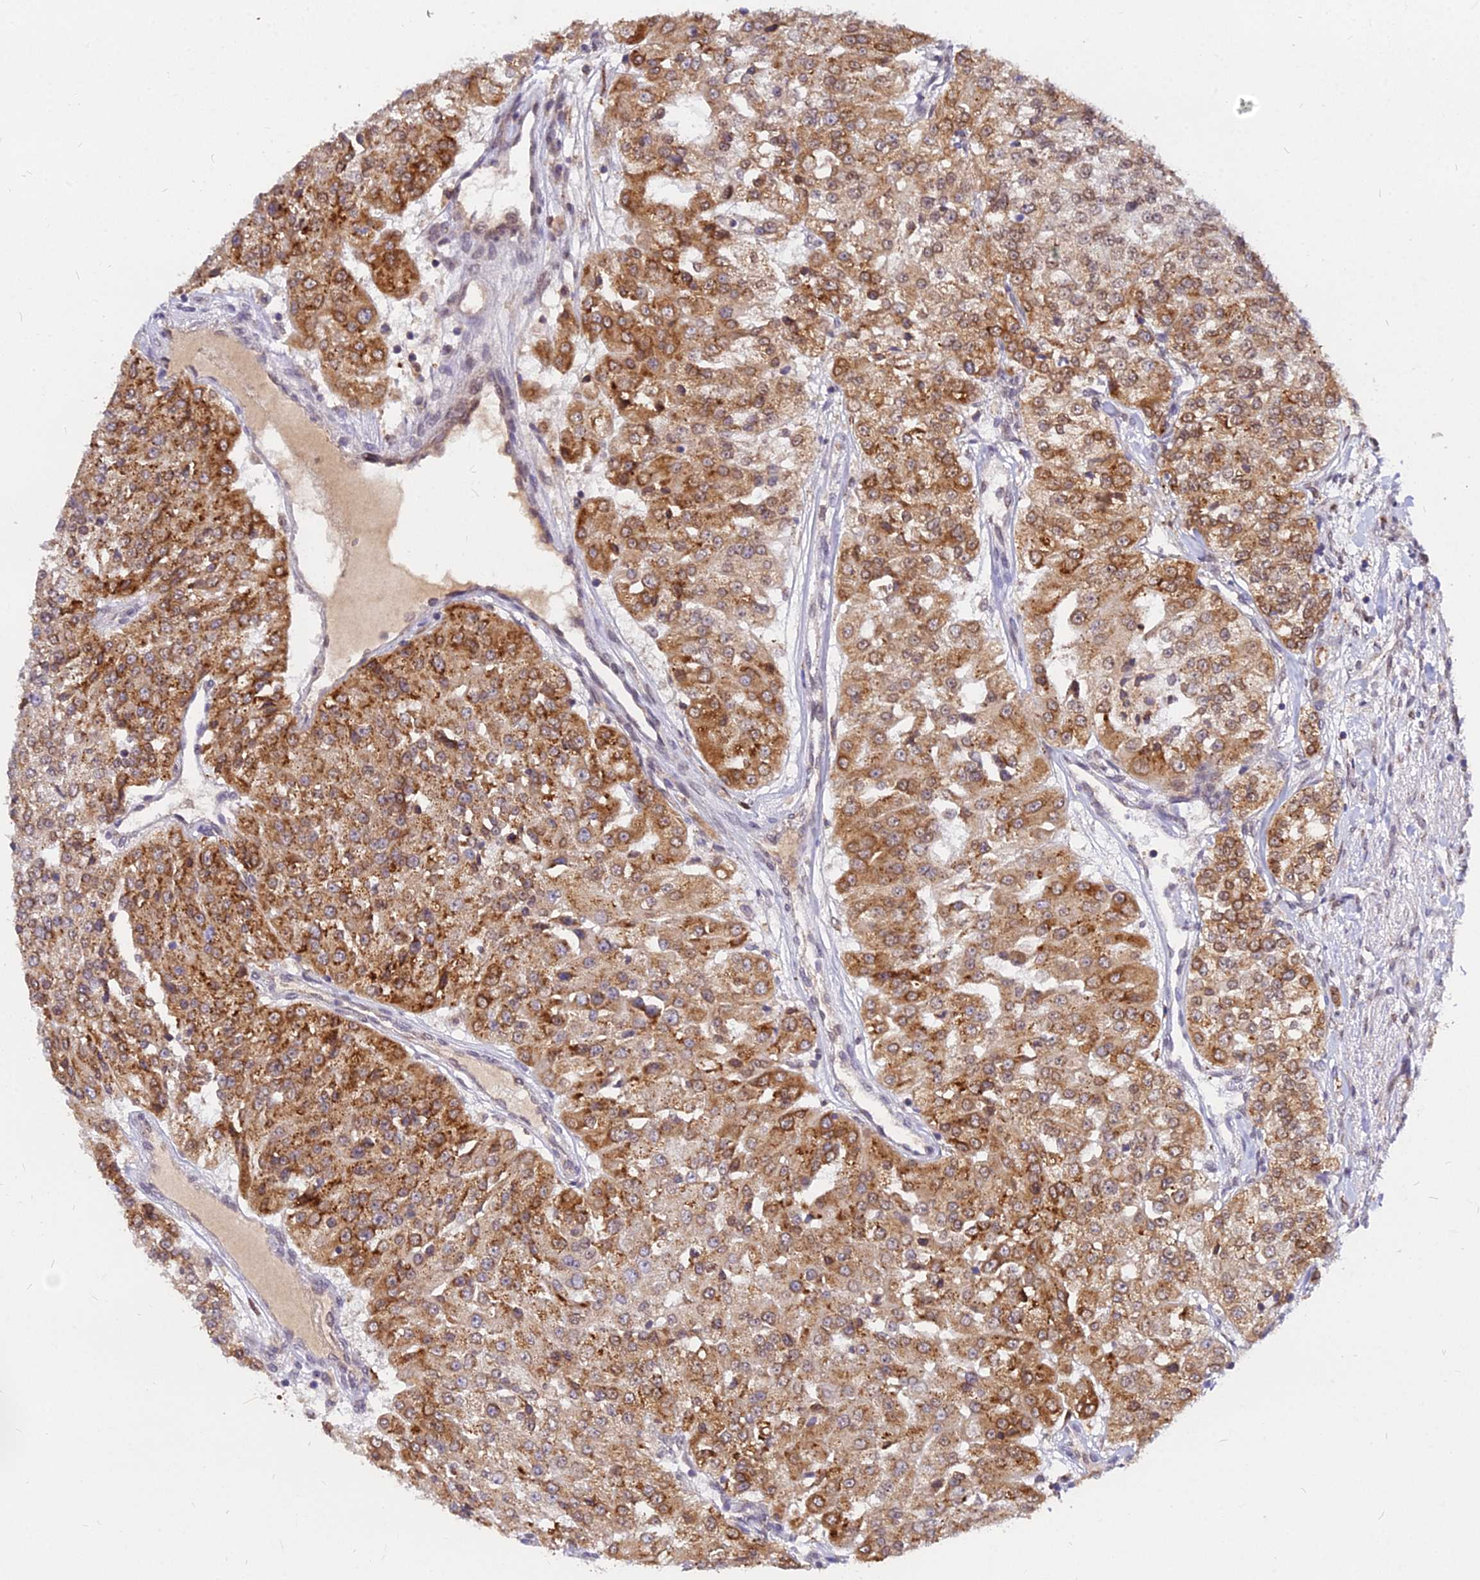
{"staining": {"intensity": "moderate", "quantity": ">75%", "location": "cytoplasmic/membranous"}, "tissue": "renal cancer", "cell_type": "Tumor cells", "image_type": "cancer", "snomed": [{"axis": "morphology", "description": "Adenocarcinoma, NOS"}, {"axis": "topography", "description": "Kidney"}], "caption": "IHC micrograph of neoplastic tissue: renal adenocarcinoma stained using immunohistochemistry exhibits medium levels of moderate protein expression localized specifically in the cytoplasmic/membranous of tumor cells, appearing as a cytoplasmic/membranous brown color.", "gene": "RNF121", "patient": {"sex": "female", "age": 63}}